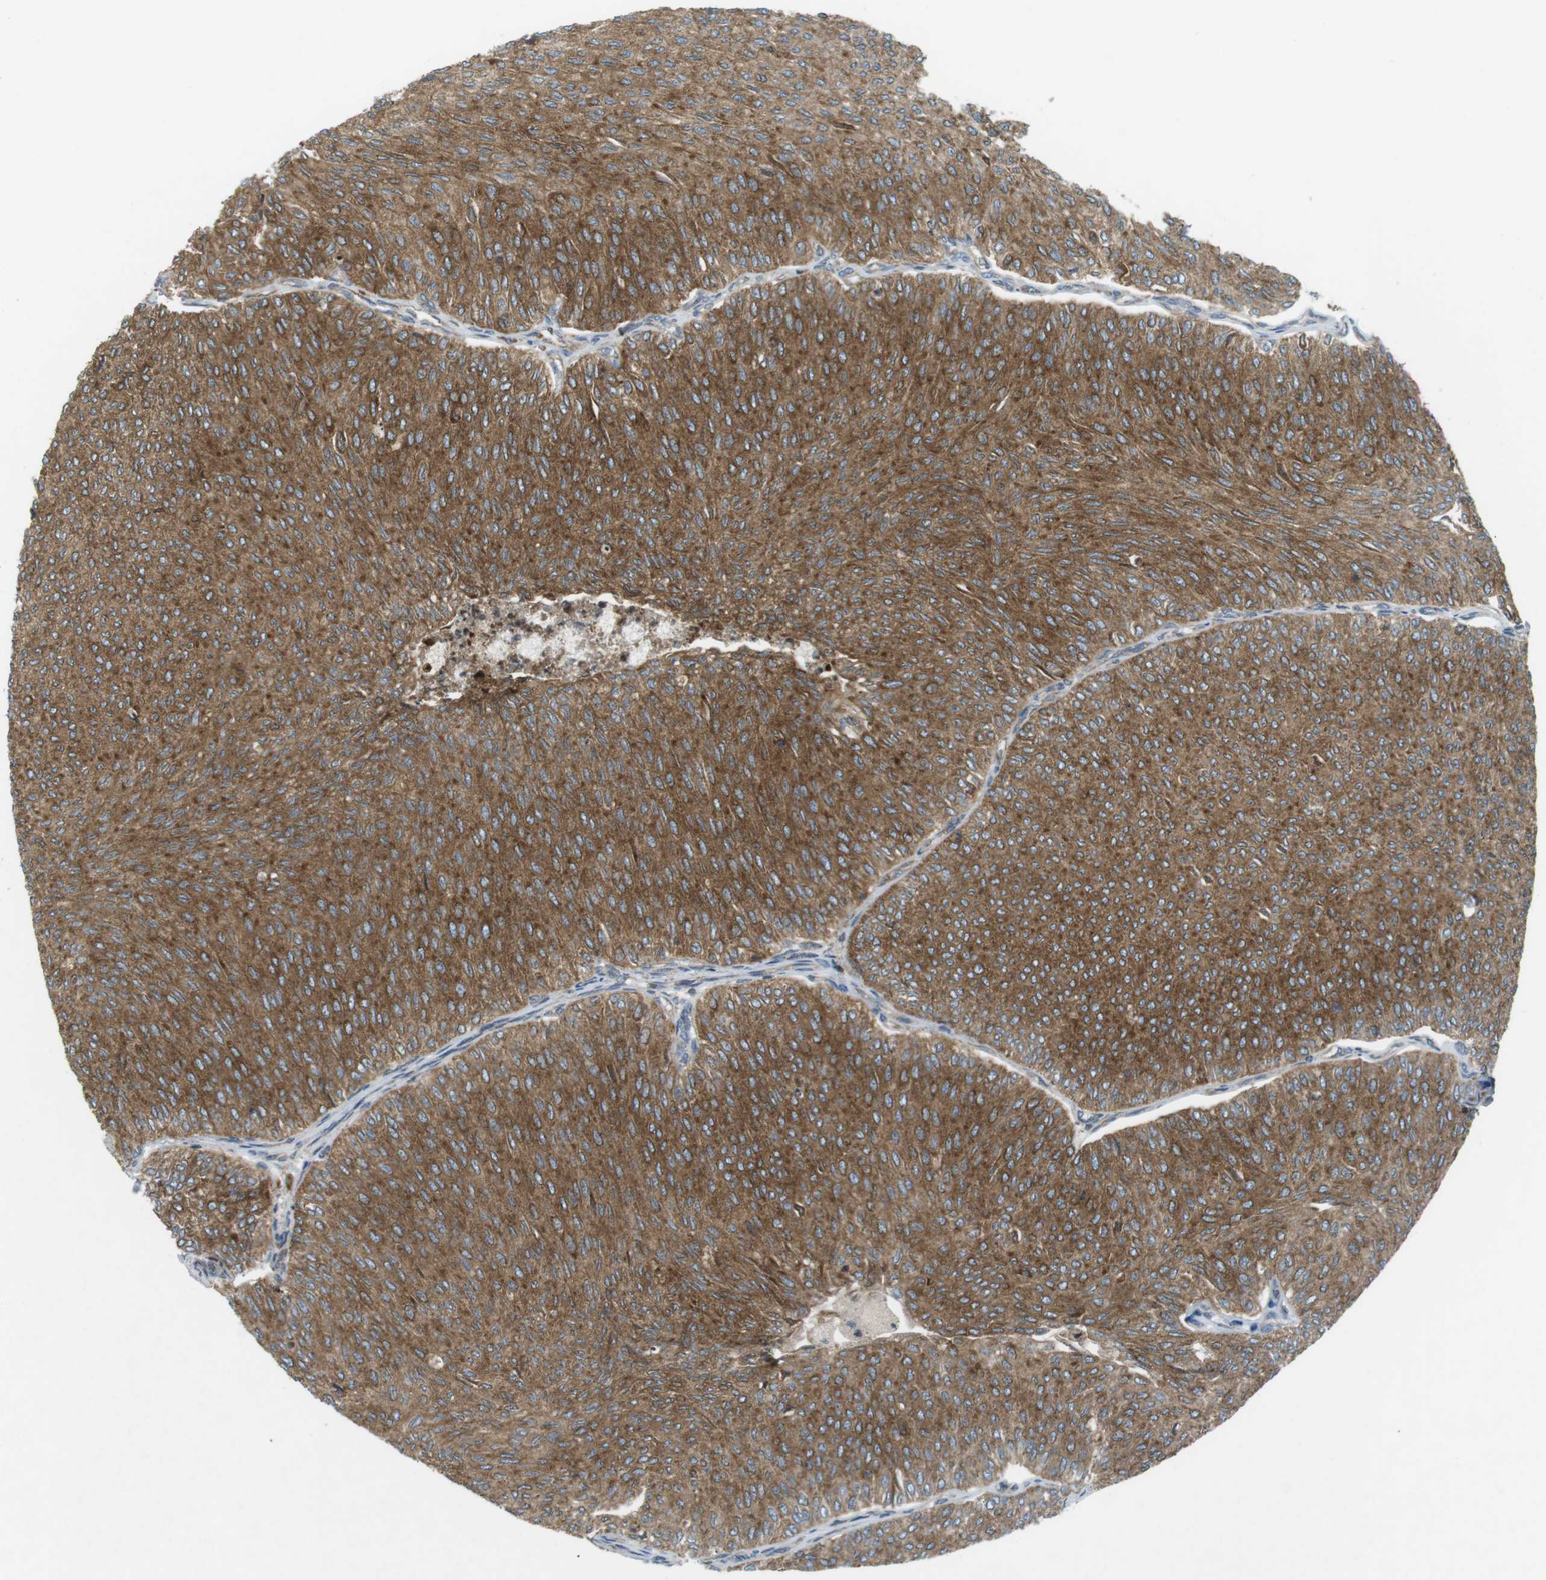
{"staining": {"intensity": "moderate", "quantity": ">75%", "location": "cytoplasmic/membranous"}, "tissue": "urothelial cancer", "cell_type": "Tumor cells", "image_type": "cancer", "snomed": [{"axis": "morphology", "description": "Urothelial carcinoma, Low grade"}, {"axis": "topography", "description": "Urinary bladder"}], "caption": "This photomicrograph exhibits urothelial cancer stained with IHC to label a protein in brown. The cytoplasmic/membranous of tumor cells show moderate positivity for the protein. Nuclei are counter-stained blue.", "gene": "FLII", "patient": {"sex": "male", "age": 78}}